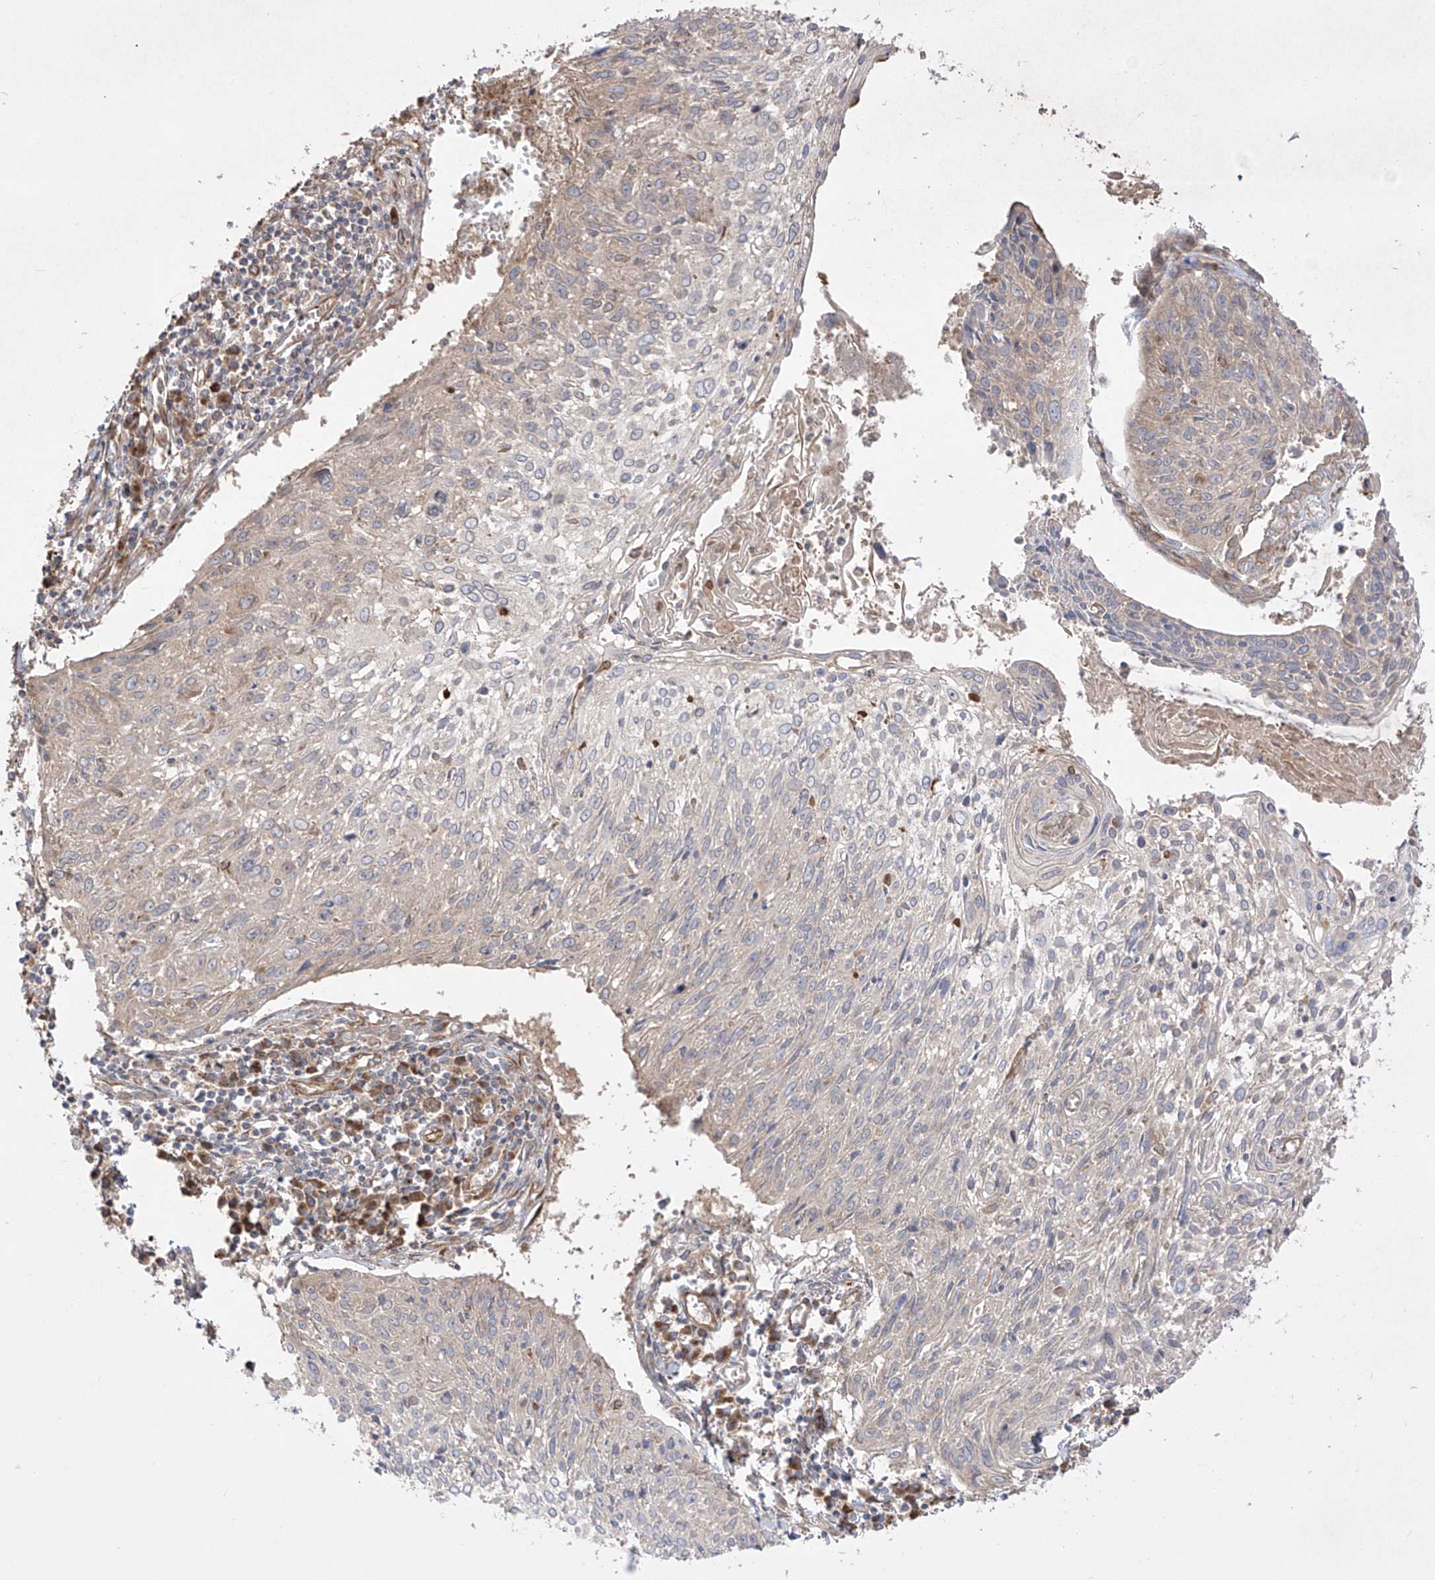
{"staining": {"intensity": "negative", "quantity": "none", "location": "none"}, "tissue": "cervical cancer", "cell_type": "Tumor cells", "image_type": "cancer", "snomed": [{"axis": "morphology", "description": "Squamous cell carcinoma, NOS"}, {"axis": "topography", "description": "Cervix"}], "caption": "Tumor cells show no significant protein staining in squamous cell carcinoma (cervical).", "gene": "YKT6", "patient": {"sex": "female", "age": 51}}